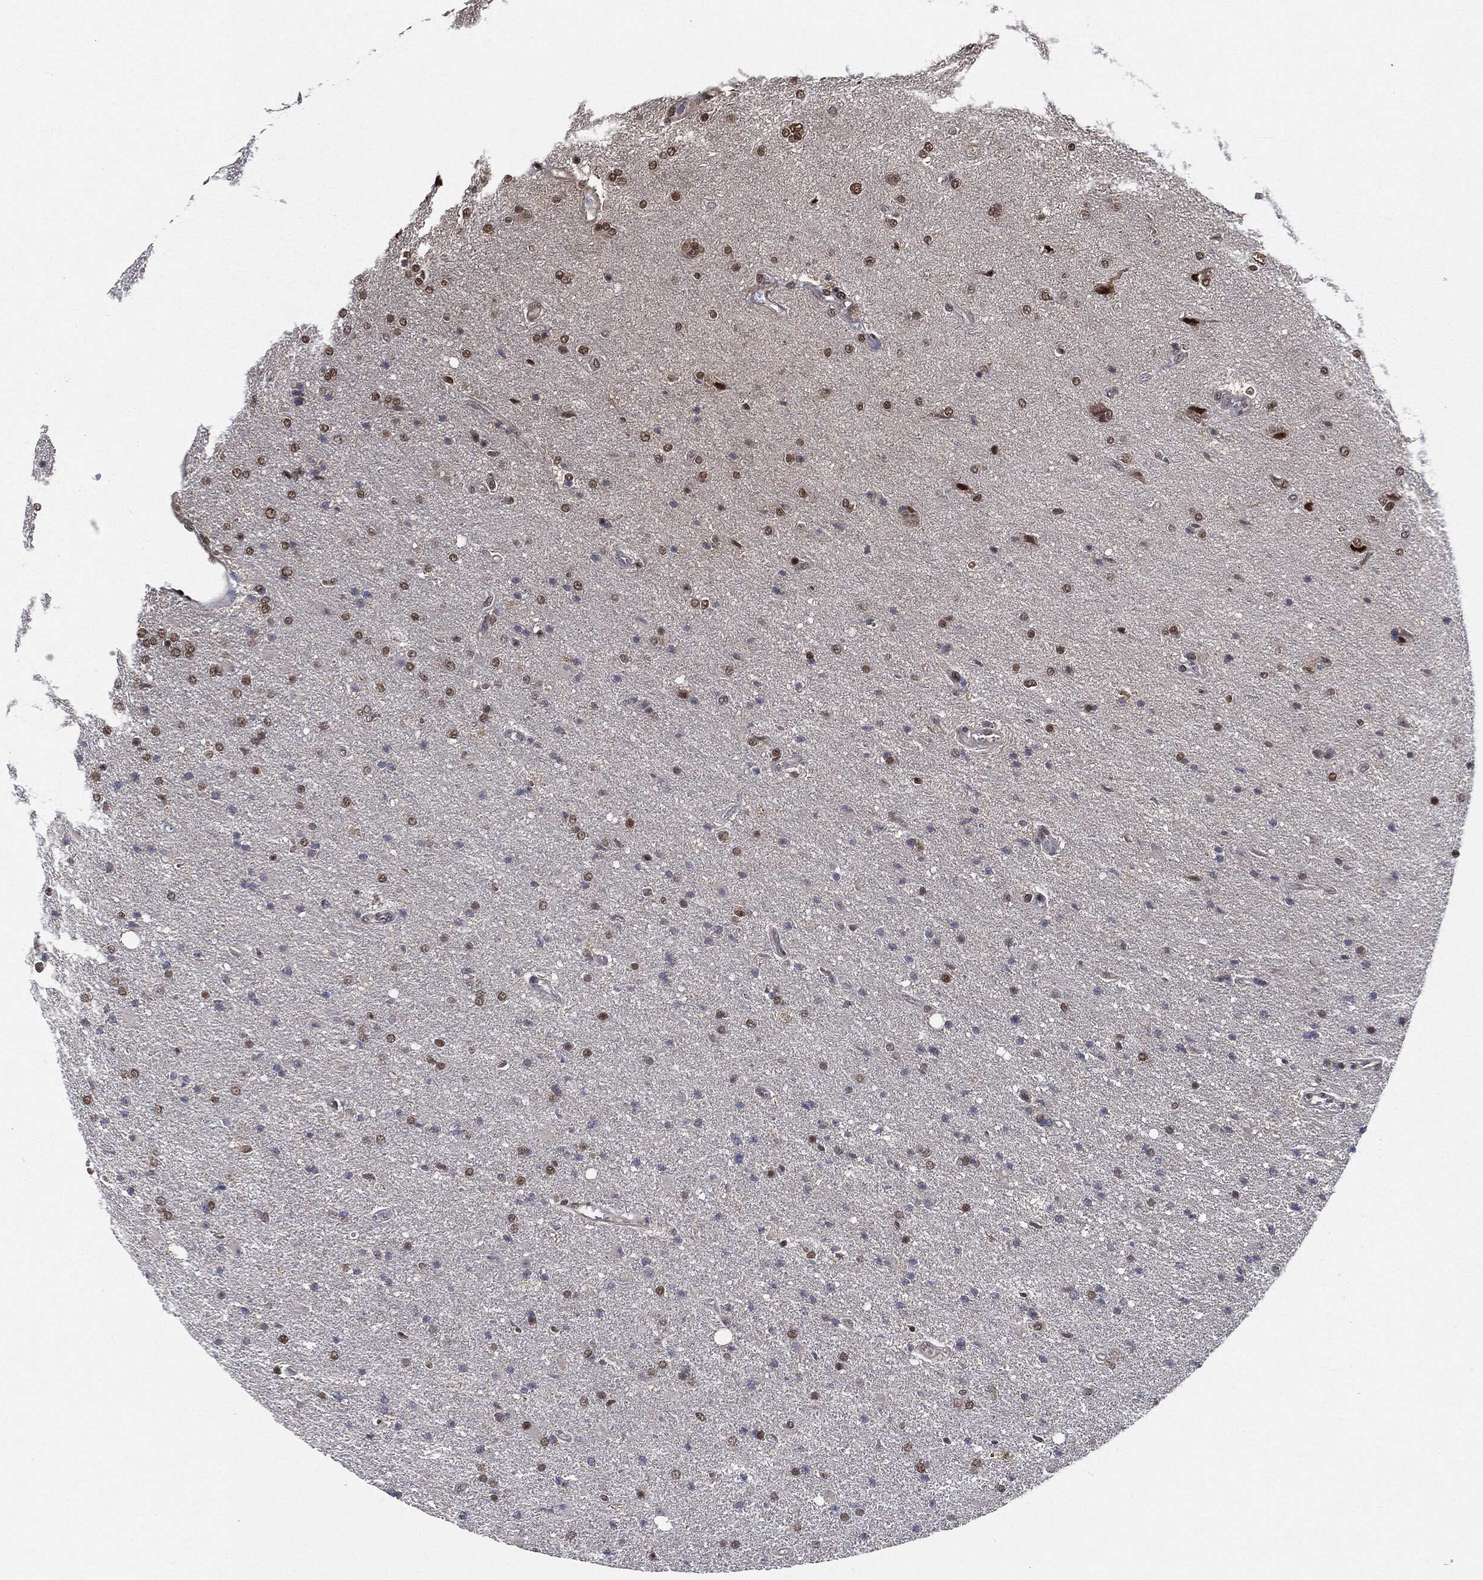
{"staining": {"intensity": "moderate", "quantity": "25%-75%", "location": "nuclear"}, "tissue": "glioma", "cell_type": "Tumor cells", "image_type": "cancer", "snomed": [{"axis": "morphology", "description": "Glioma, malignant, High grade"}, {"axis": "topography", "description": "Cerebral cortex"}], "caption": "IHC micrograph of glioma stained for a protein (brown), which demonstrates medium levels of moderate nuclear expression in about 25%-75% of tumor cells.", "gene": "SHLD2", "patient": {"sex": "male", "age": 70}}